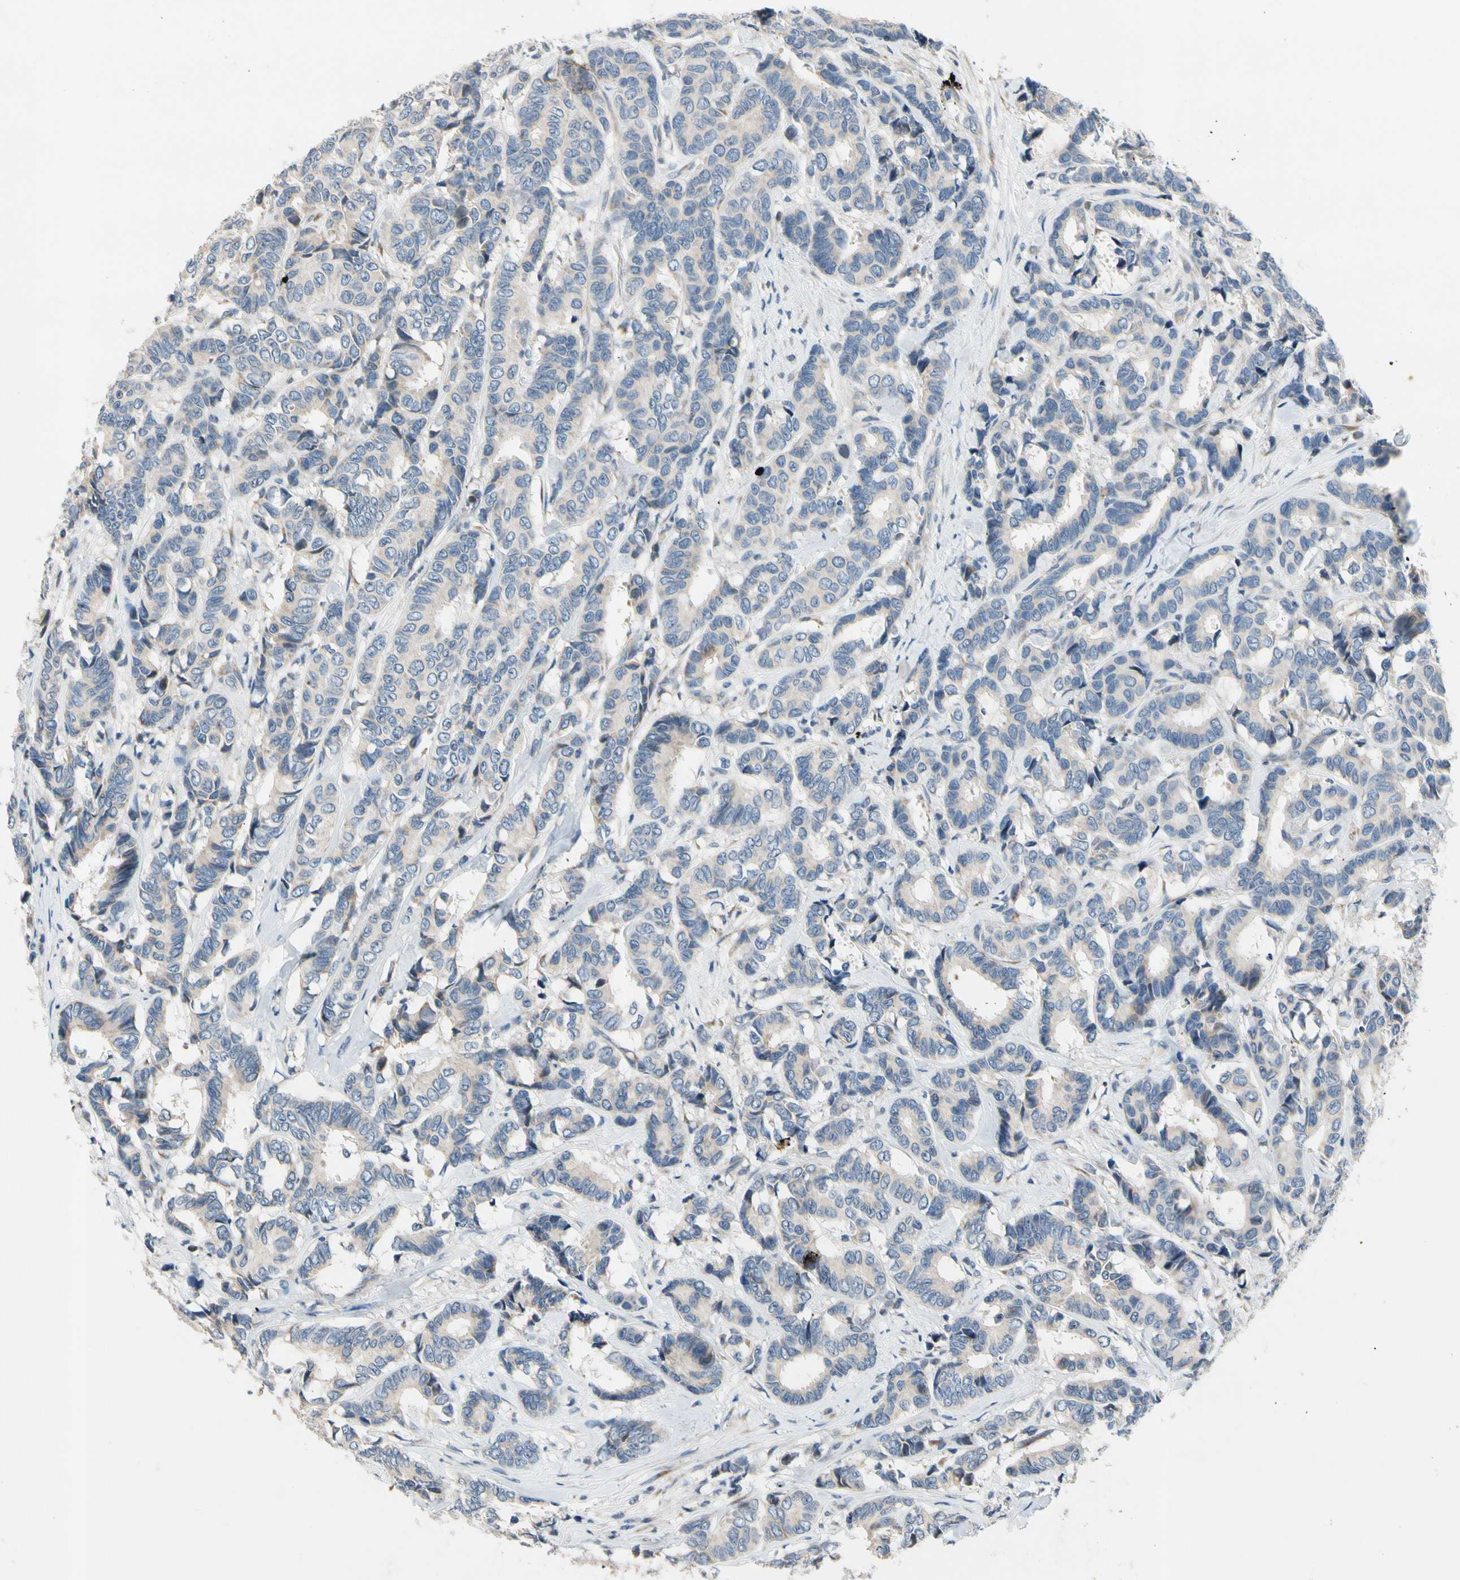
{"staining": {"intensity": "negative", "quantity": "none", "location": "none"}, "tissue": "breast cancer", "cell_type": "Tumor cells", "image_type": "cancer", "snomed": [{"axis": "morphology", "description": "Duct carcinoma"}, {"axis": "topography", "description": "Breast"}], "caption": "Tumor cells are negative for brown protein staining in invasive ductal carcinoma (breast).", "gene": "SOX30", "patient": {"sex": "female", "age": 87}}